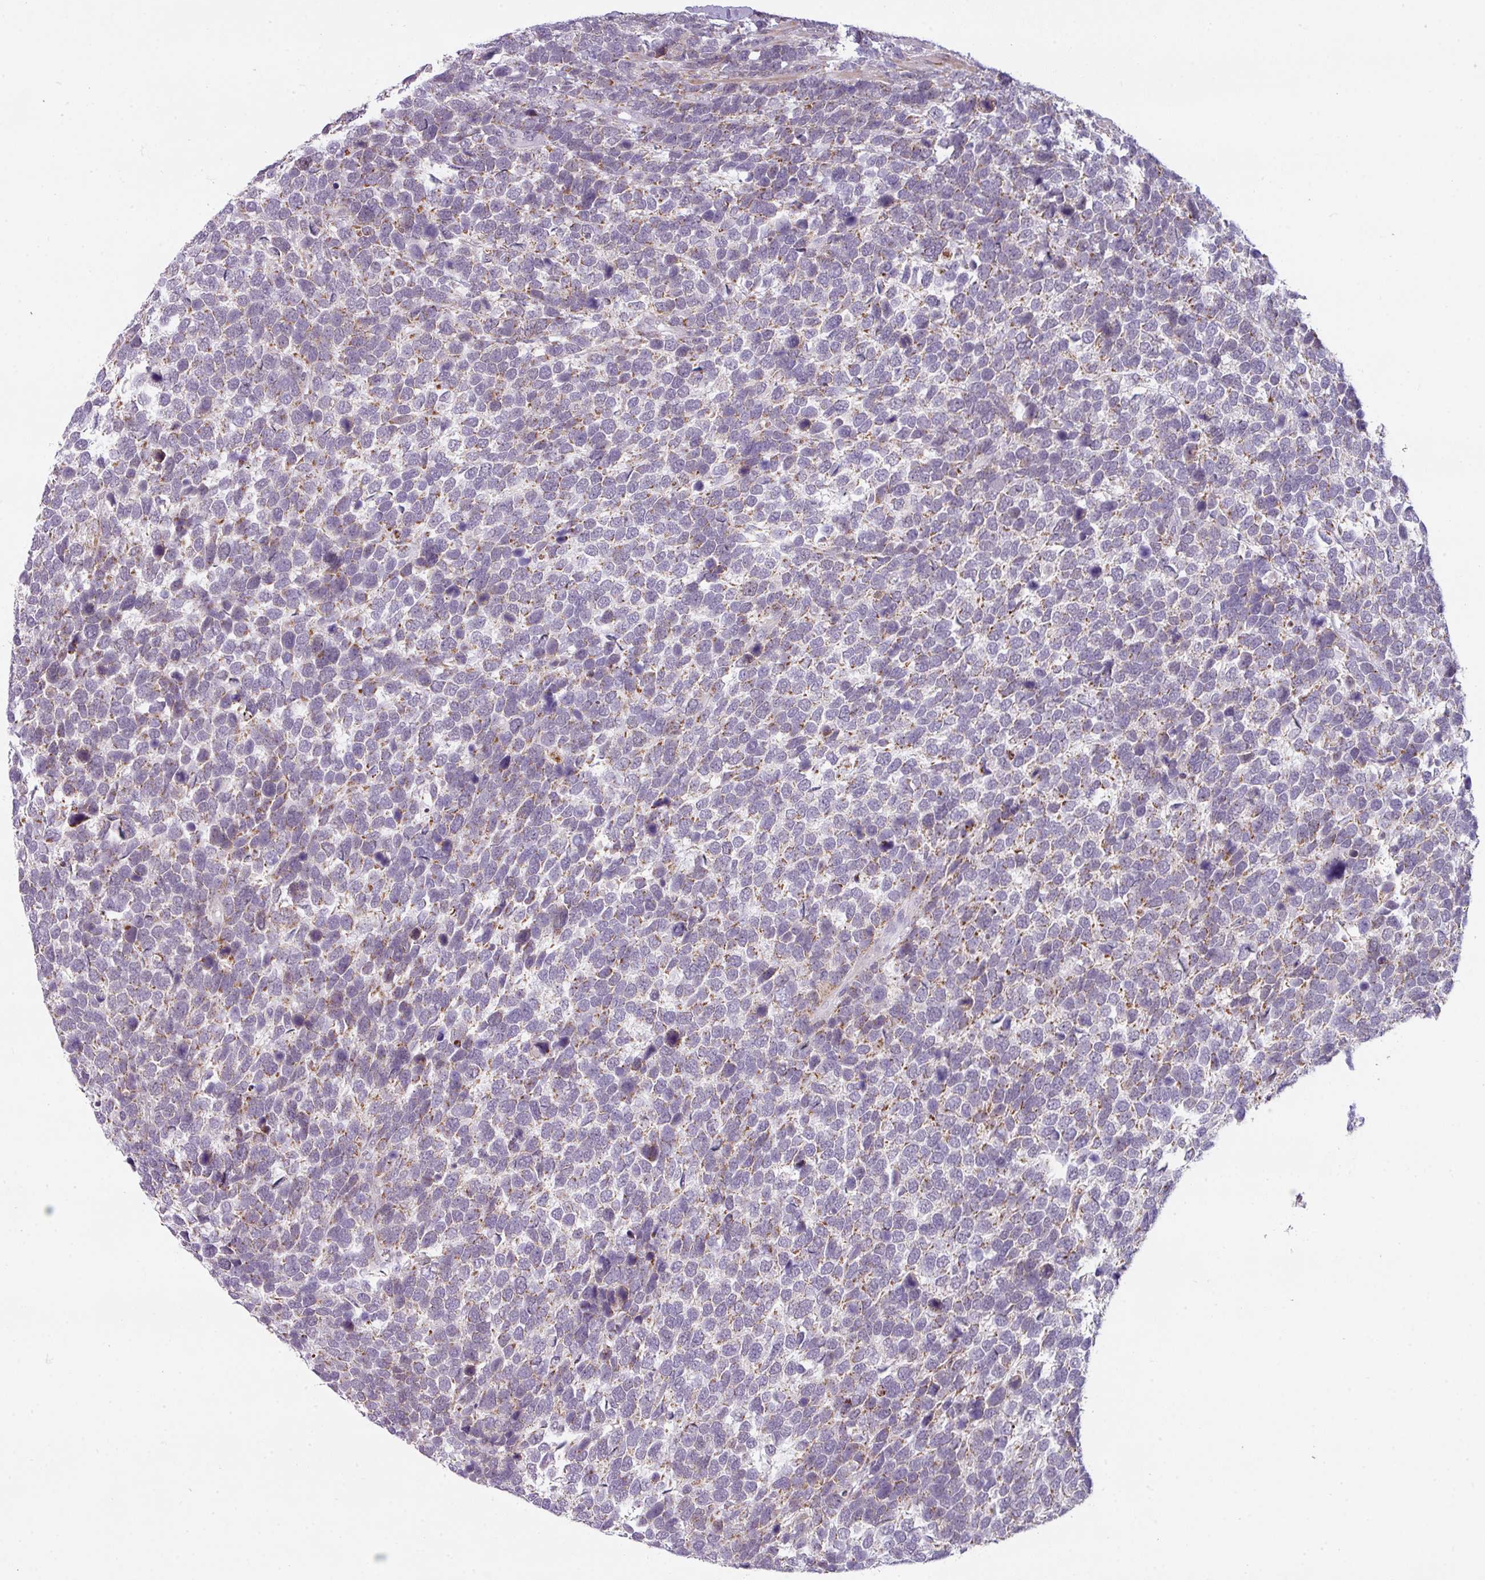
{"staining": {"intensity": "moderate", "quantity": "<25%", "location": "cytoplasmic/membranous"}, "tissue": "urothelial cancer", "cell_type": "Tumor cells", "image_type": "cancer", "snomed": [{"axis": "morphology", "description": "Urothelial carcinoma, High grade"}, {"axis": "topography", "description": "Urinary bladder"}], "caption": "This photomicrograph shows immunohistochemistry staining of urothelial cancer, with low moderate cytoplasmic/membranous positivity in approximately <25% of tumor cells.", "gene": "C2orf68", "patient": {"sex": "female", "age": 82}}